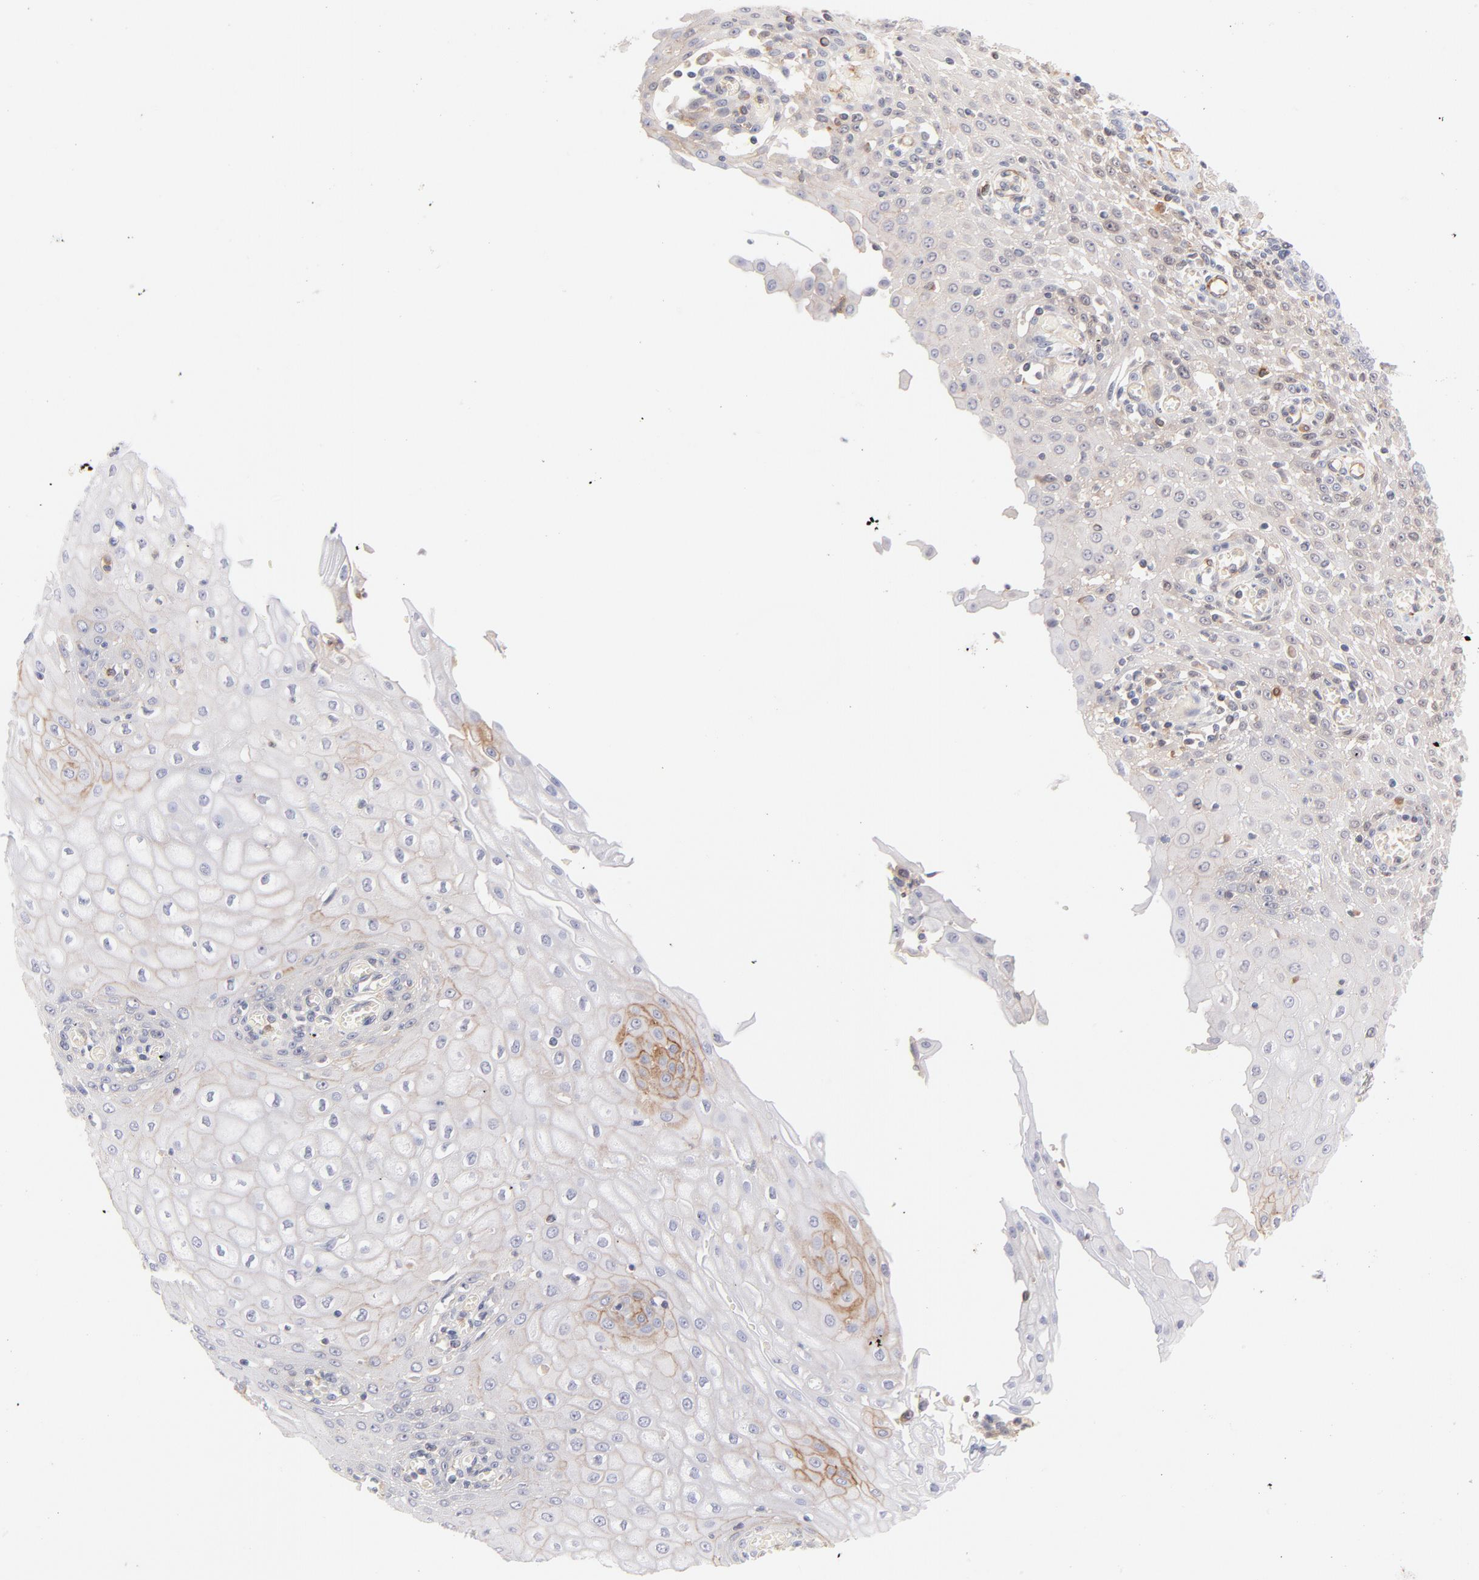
{"staining": {"intensity": "weak", "quantity": "<25%", "location": "cytoplasmic/membranous"}, "tissue": "esophagus", "cell_type": "Squamous epithelial cells", "image_type": "normal", "snomed": [{"axis": "morphology", "description": "Normal tissue, NOS"}, {"axis": "morphology", "description": "Squamous cell carcinoma, NOS"}, {"axis": "topography", "description": "Esophagus"}], "caption": "DAB (3,3'-diaminobenzidine) immunohistochemical staining of unremarkable esophagus exhibits no significant expression in squamous epithelial cells. (IHC, brightfield microscopy, high magnification).", "gene": "LDLRAP1", "patient": {"sex": "male", "age": 65}}